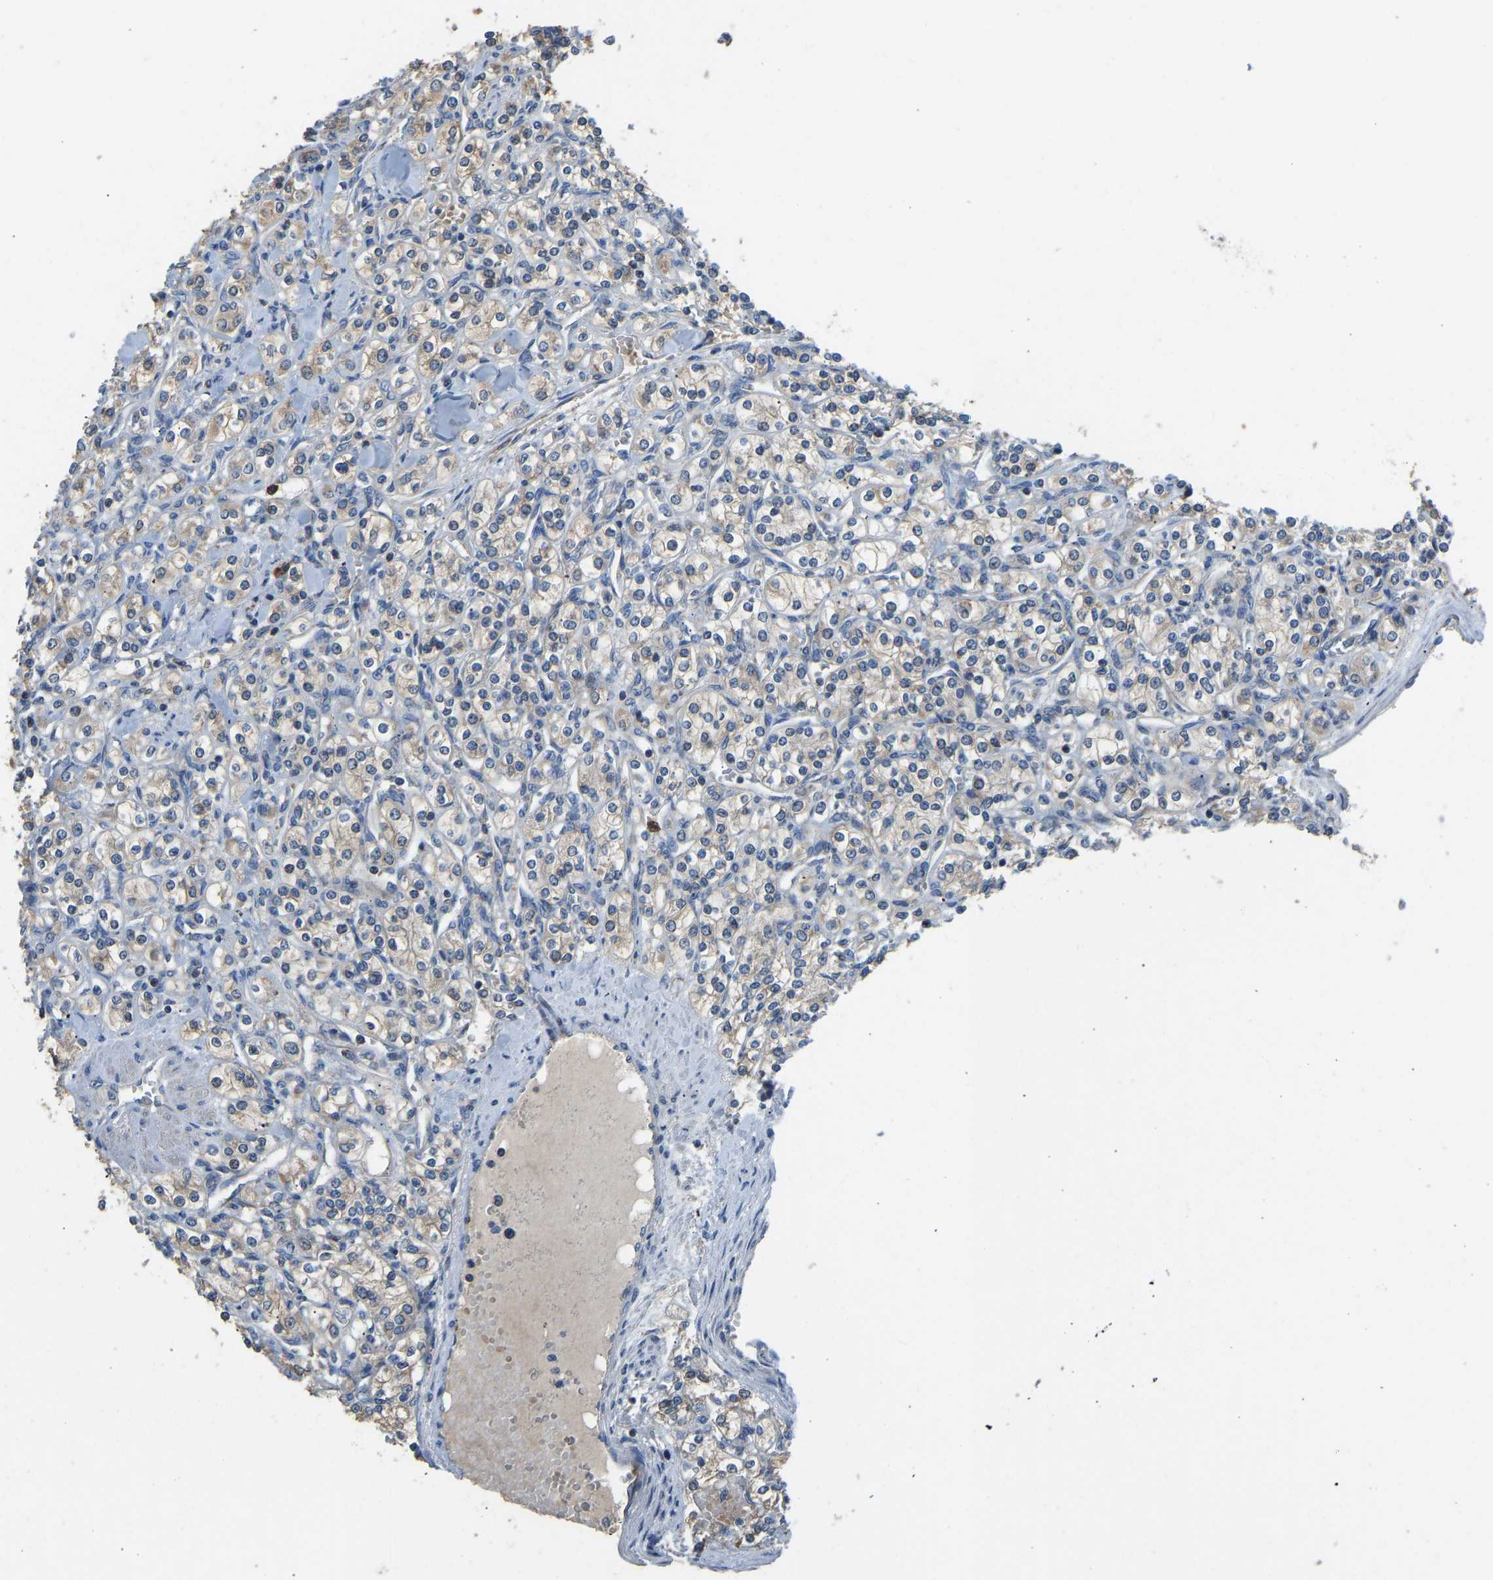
{"staining": {"intensity": "weak", "quantity": "25%-75%", "location": "cytoplasmic/membranous"}, "tissue": "renal cancer", "cell_type": "Tumor cells", "image_type": "cancer", "snomed": [{"axis": "morphology", "description": "Adenocarcinoma, NOS"}, {"axis": "topography", "description": "Kidney"}], "caption": "Weak cytoplasmic/membranous expression for a protein is seen in about 25%-75% of tumor cells of renal cancer (adenocarcinoma) using IHC.", "gene": "RBP1", "patient": {"sex": "male", "age": 77}}